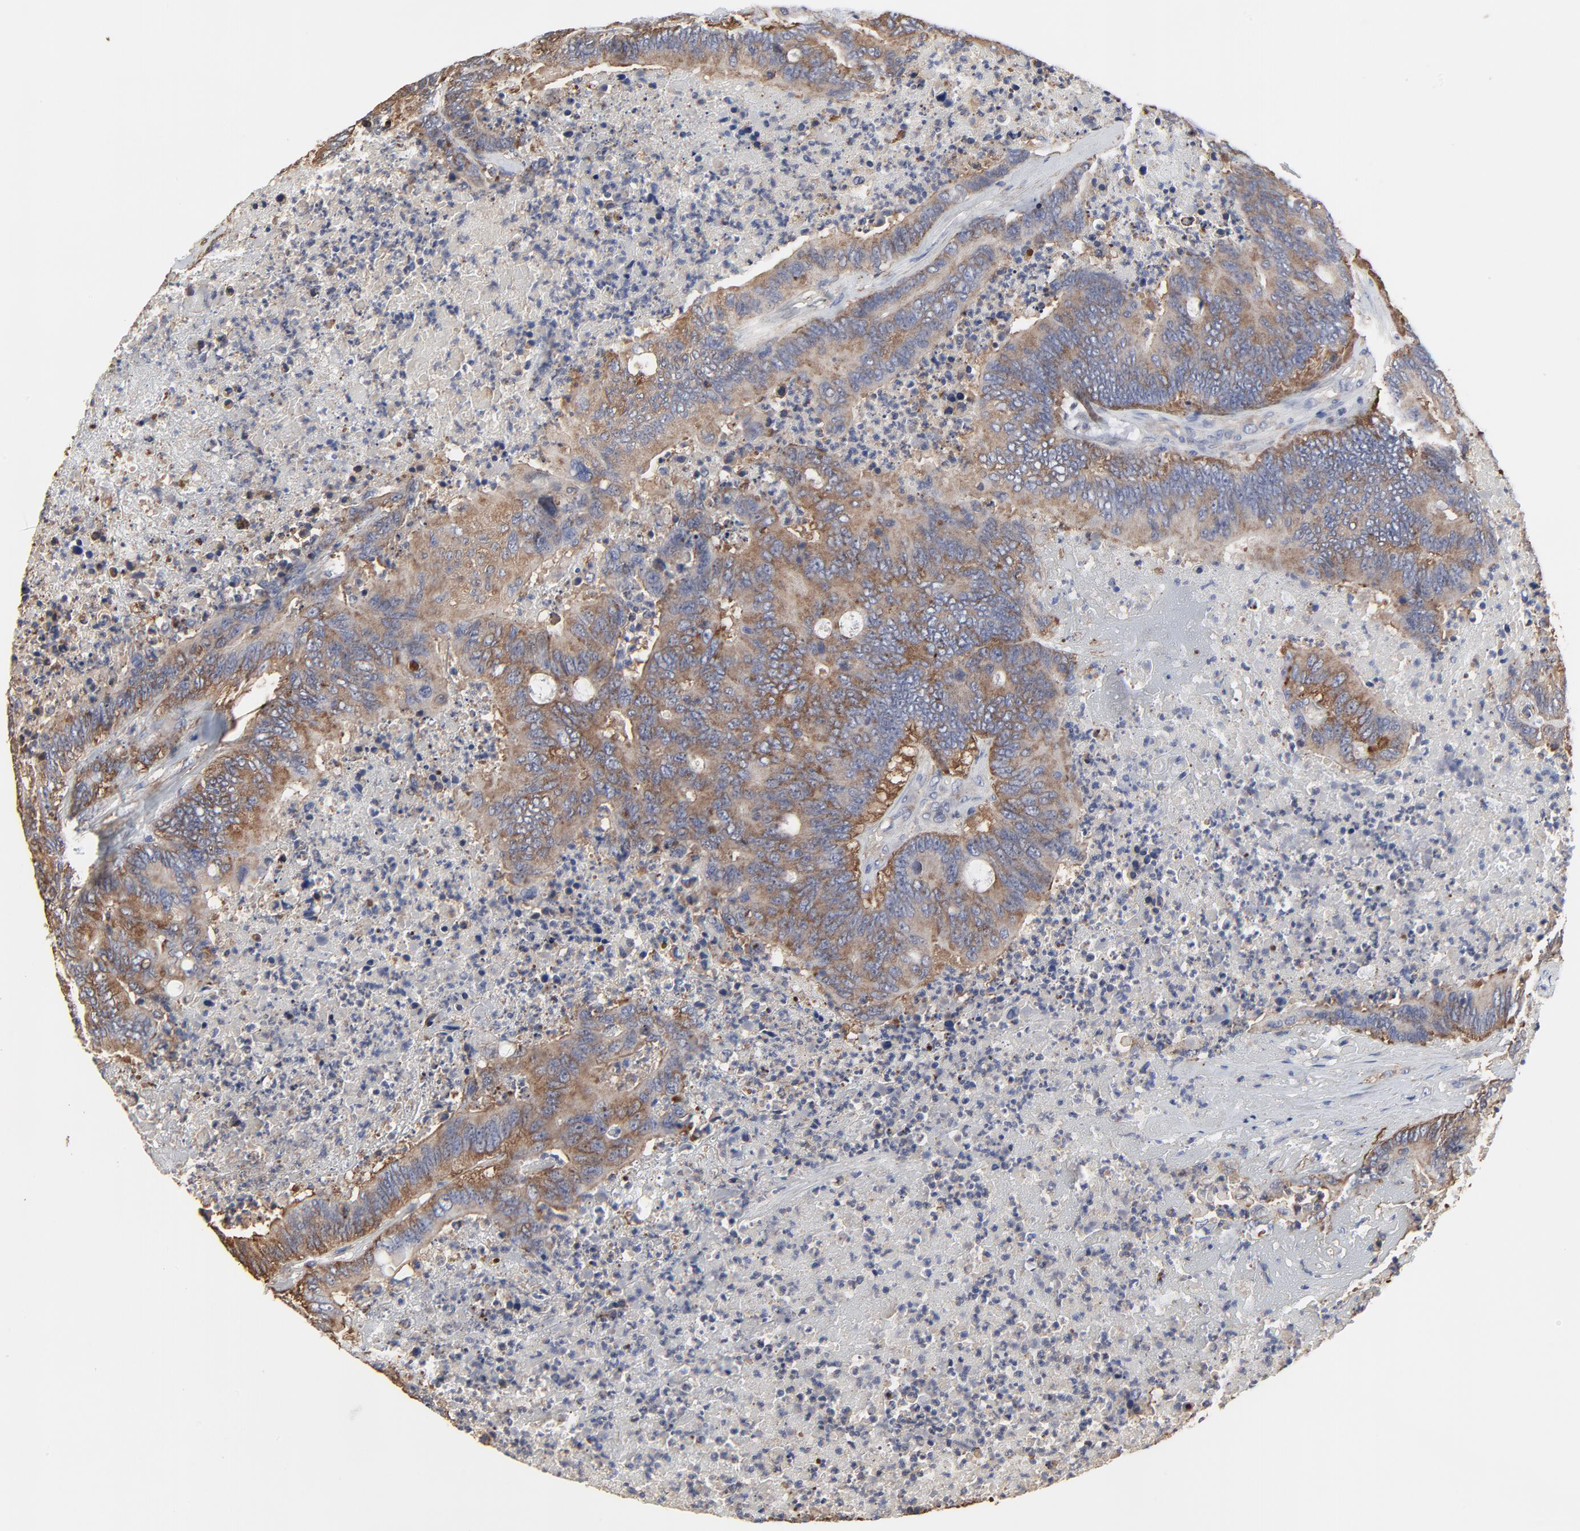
{"staining": {"intensity": "moderate", "quantity": ">75%", "location": "cytoplasmic/membranous"}, "tissue": "colorectal cancer", "cell_type": "Tumor cells", "image_type": "cancer", "snomed": [{"axis": "morphology", "description": "Adenocarcinoma, NOS"}, {"axis": "topography", "description": "Colon"}], "caption": "Colorectal cancer tissue exhibits moderate cytoplasmic/membranous expression in about >75% of tumor cells The staining was performed using DAB to visualize the protein expression in brown, while the nuclei were stained in blue with hematoxylin (Magnification: 20x).", "gene": "NXF3", "patient": {"sex": "male", "age": 65}}